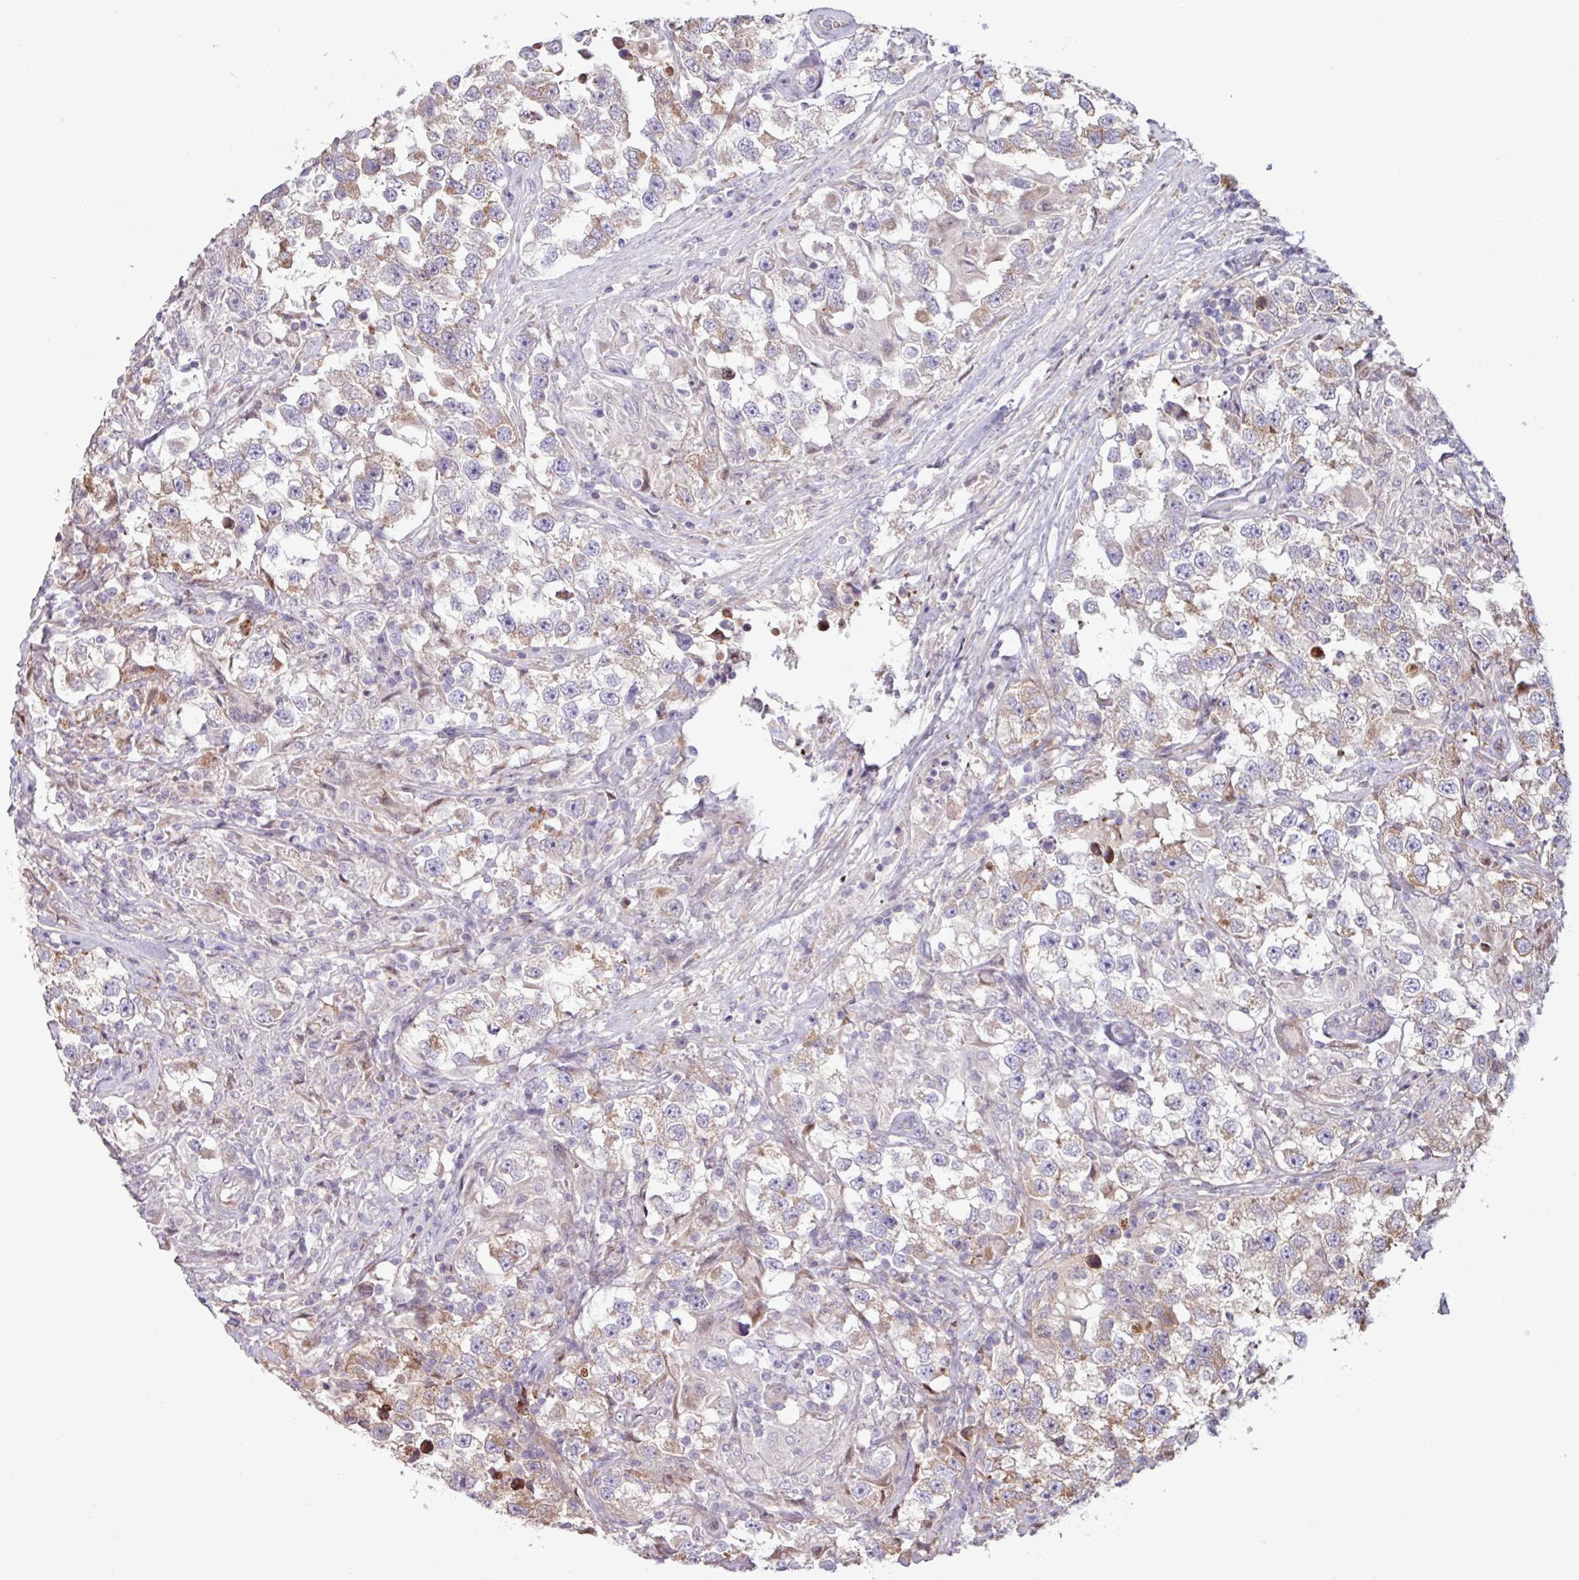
{"staining": {"intensity": "weak", "quantity": "25%-75%", "location": "cytoplasmic/membranous"}, "tissue": "testis cancer", "cell_type": "Tumor cells", "image_type": "cancer", "snomed": [{"axis": "morphology", "description": "Seminoma, NOS"}, {"axis": "topography", "description": "Testis"}], "caption": "Seminoma (testis) stained for a protein (brown) reveals weak cytoplasmic/membranous positive expression in approximately 25%-75% of tumor cells.", "gene": "PDPR", "patient": {"sex": "male", "age": 46}}